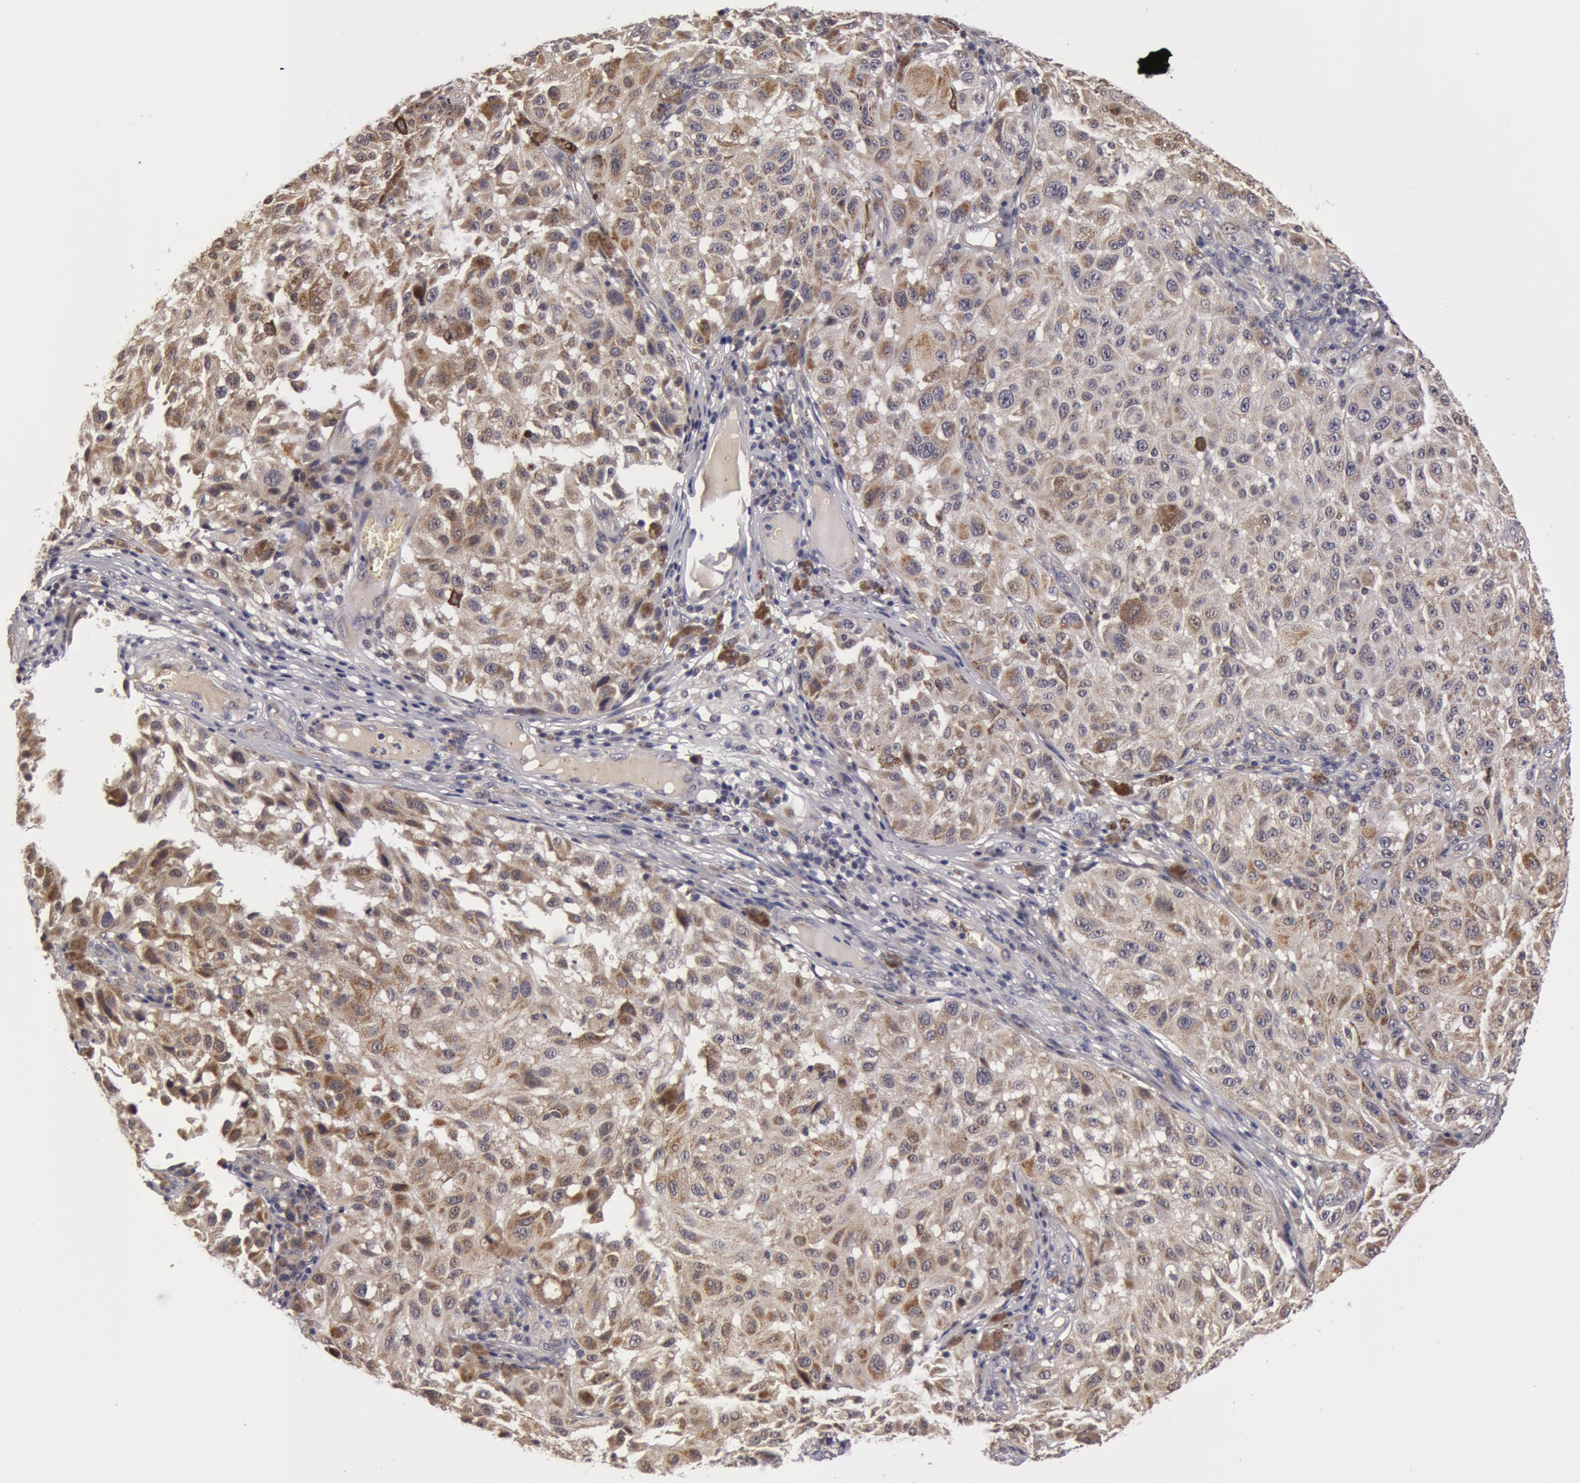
{"staining": {"intensity": "moderate", "quantity": "25%-75%", "location": "cytoplasmic/membranous"}, "tissue": "melanoma", "cell_type": "Tumor cells", "image_type": "cancer", "snomed": [{"axis": "morphology", "description": "Malignant melanoma, NOS"}, {"axis": "topography", "description": "Skin"}], "caption": "This histopathology image demonstrates IHC staining of melanoma, with medium moderate cytoplasmic/membranous expression in approximately 25%-75% of tumor cells.", "gene": "SYTL4", "patient": {"sex": "female", "age": 64}}